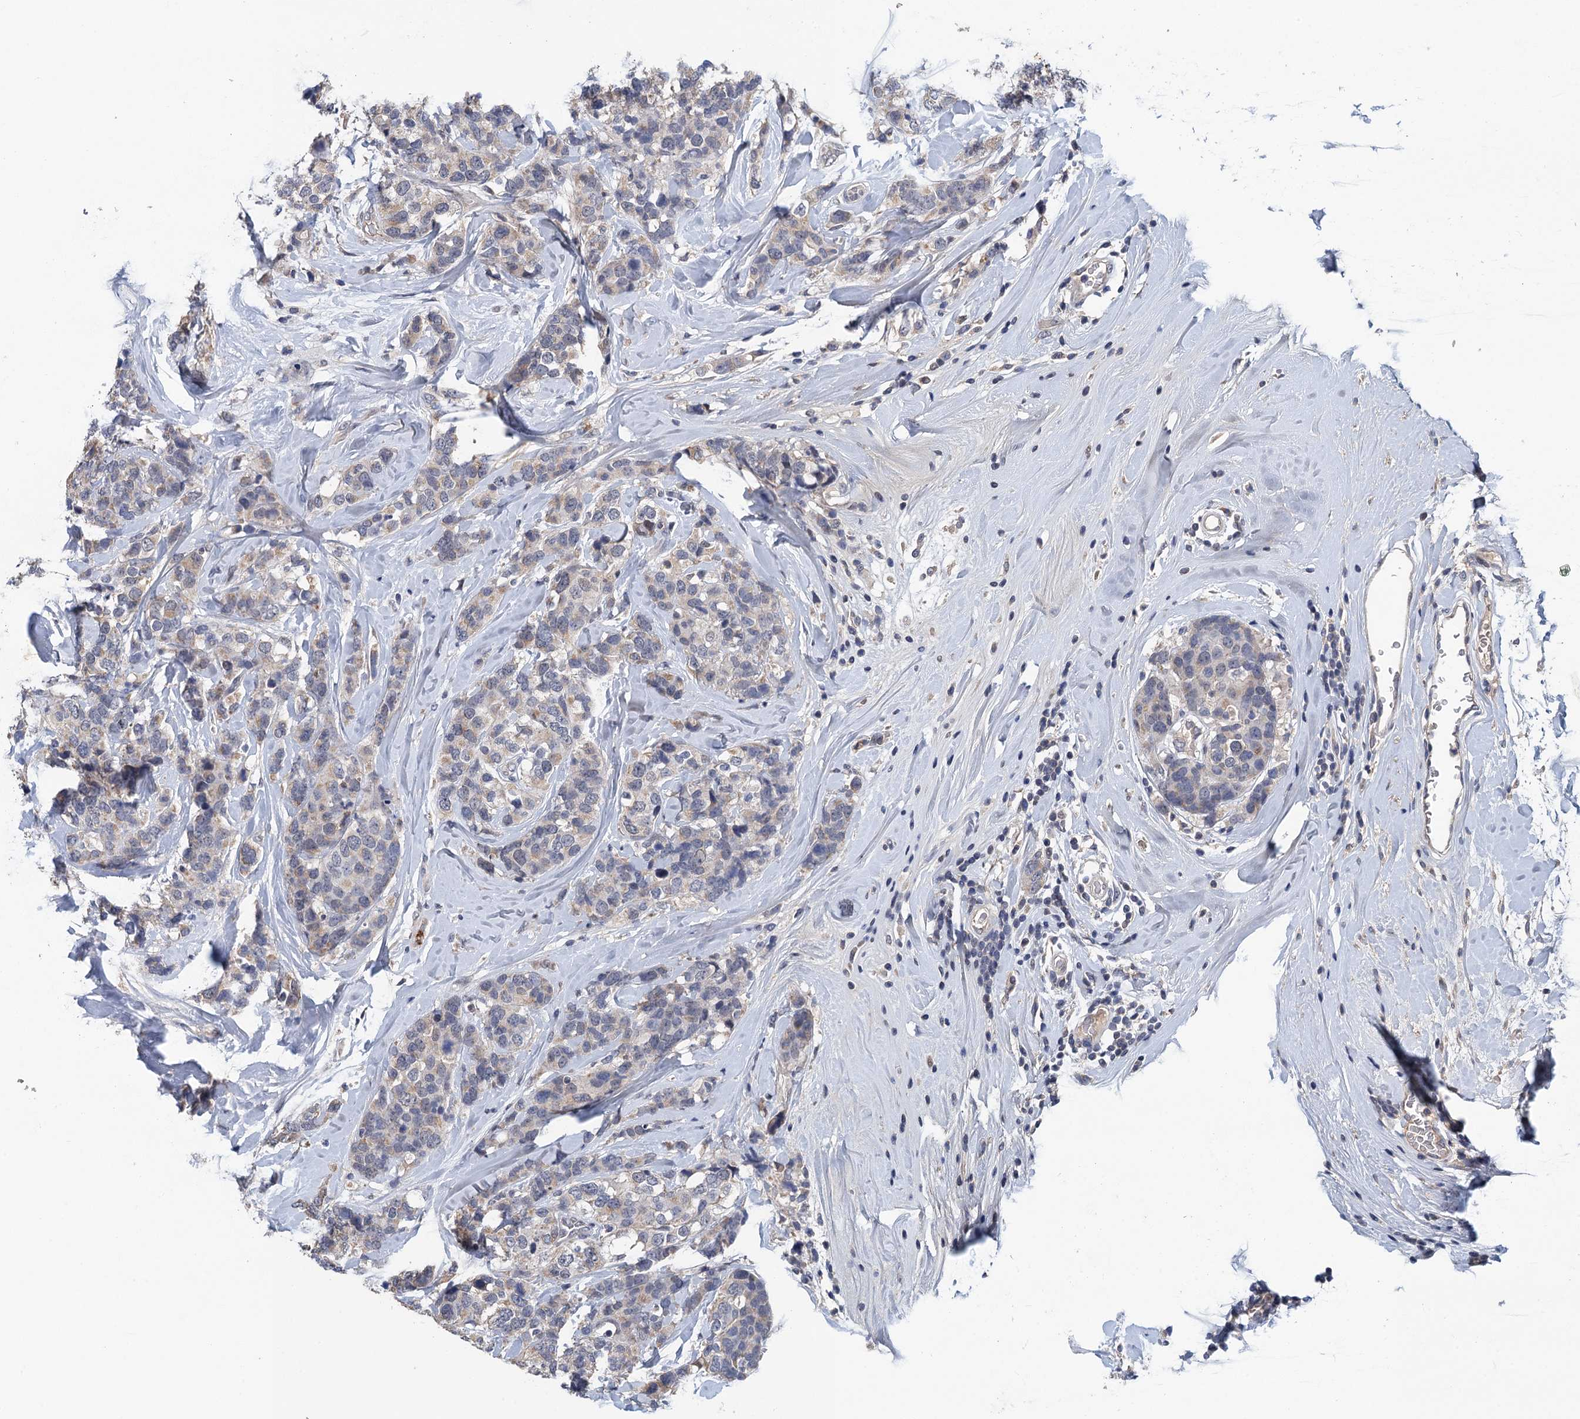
{"staining": {"intensity": "weak", "quantity": "<25%", "location": "cytoplasmic/membranous"}, "tissue": "breast cancer", "cell_type": "Tumor cells", "image_type": "cancer", "snomed": [{"axis": "morphology", "description": "Lobular carcinoma"}, {"axis": "topography", "description": "Breast"}], "caption": "This is a image of immunohistochemistry staining of breast cancer (lobular carcinoma), which shows no staining in tumor cells.", "gene": "MDM1", "patient": {"sex": "female", "age": 59}}